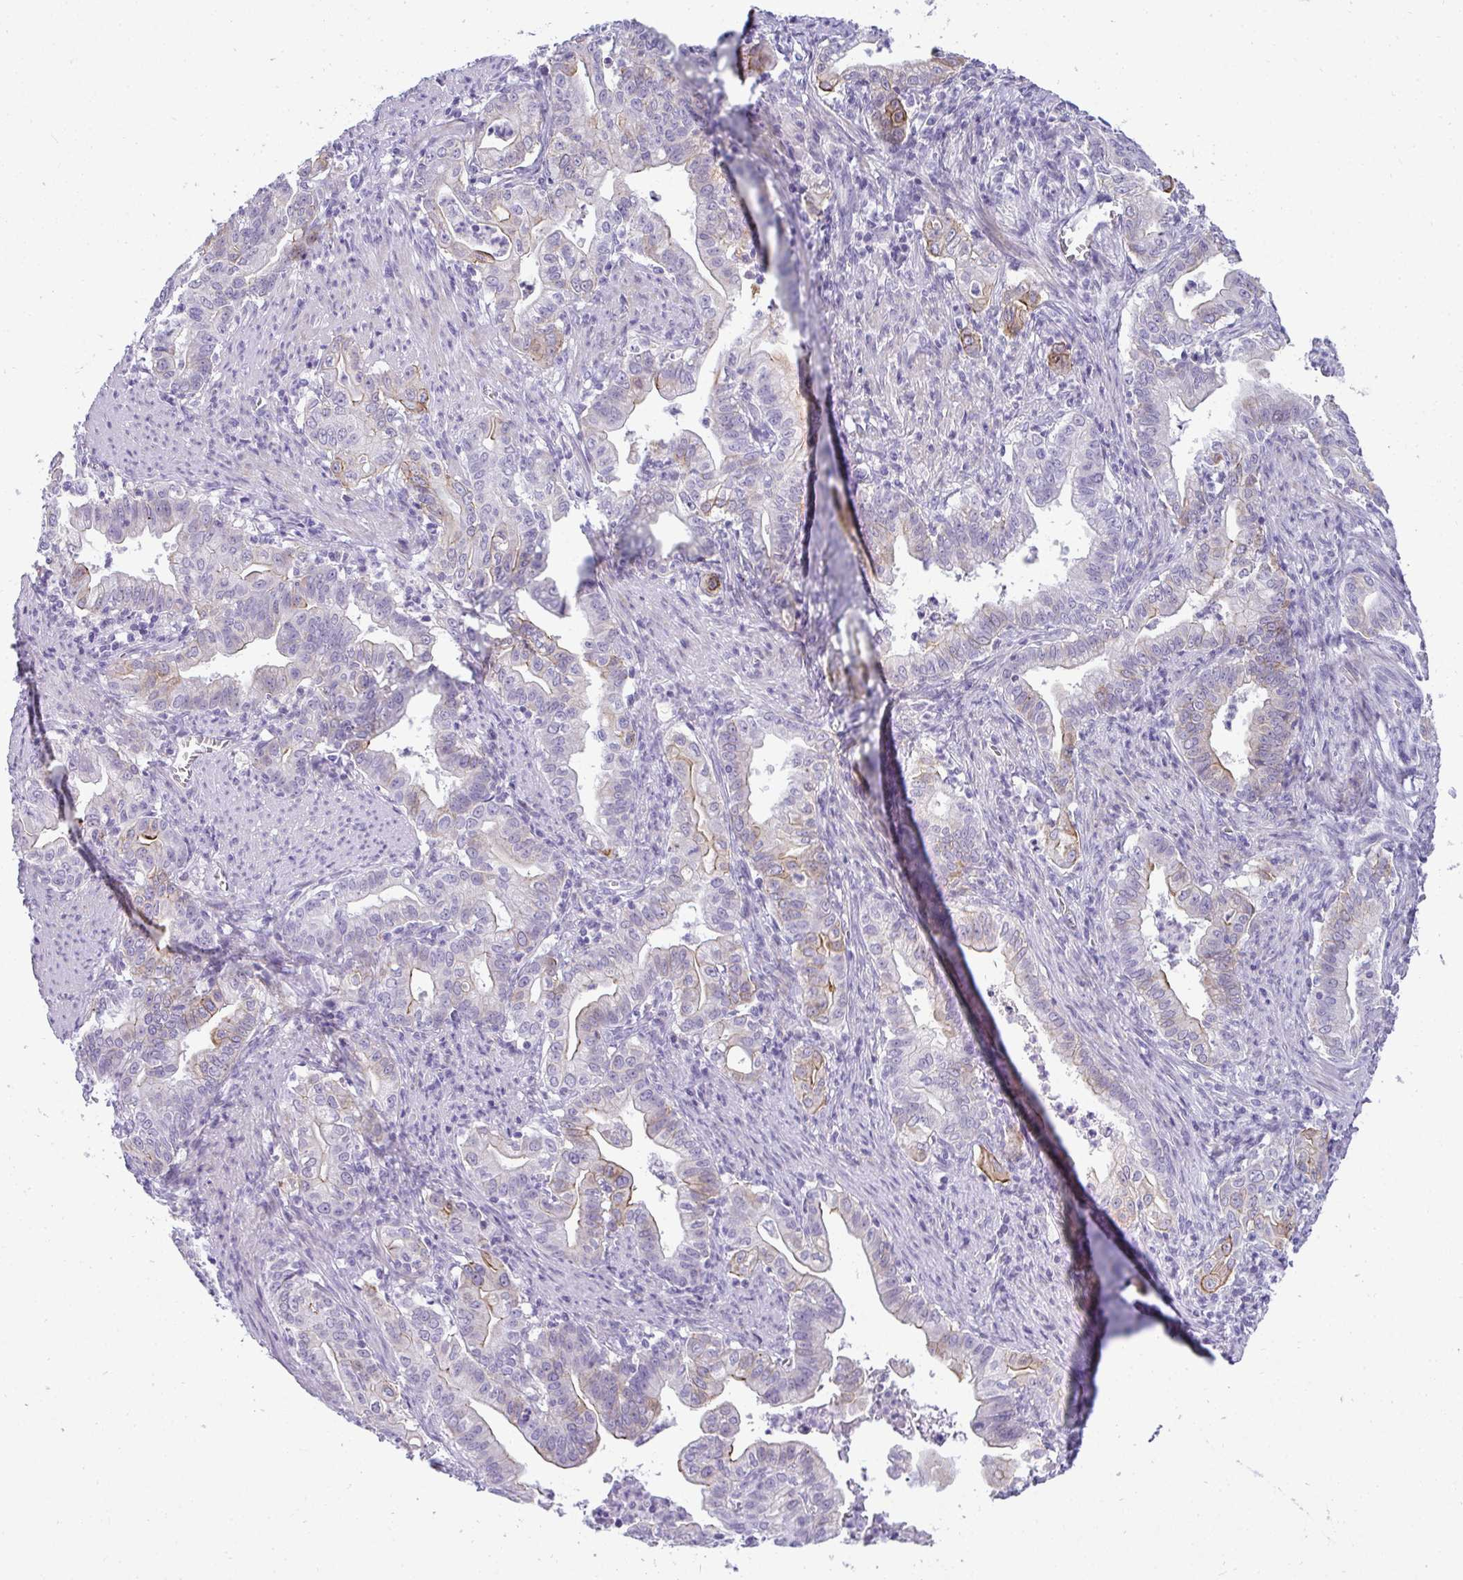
{"staining": {"intensity": "moderate", "quantity": "25%-75%", "location": "cytoplasmic/membranous"}, "tissue": "stomach cancer", "cell_type": "Tumor cells", "image_type": "cancer", "snomed": [{"axis": "morphology", "description": "Adenocarcinoma, NOS"}, {"axis": "topography", "description": "Stomach, upper"}], "caption": "The immunohistochemical stain shows moderate cytoplasmic/membranous staining in tumor cells of adenocarcinoma (stomach) tissue.", "gene": "AK5", "patient": {"sex": "female", "age": 79}}